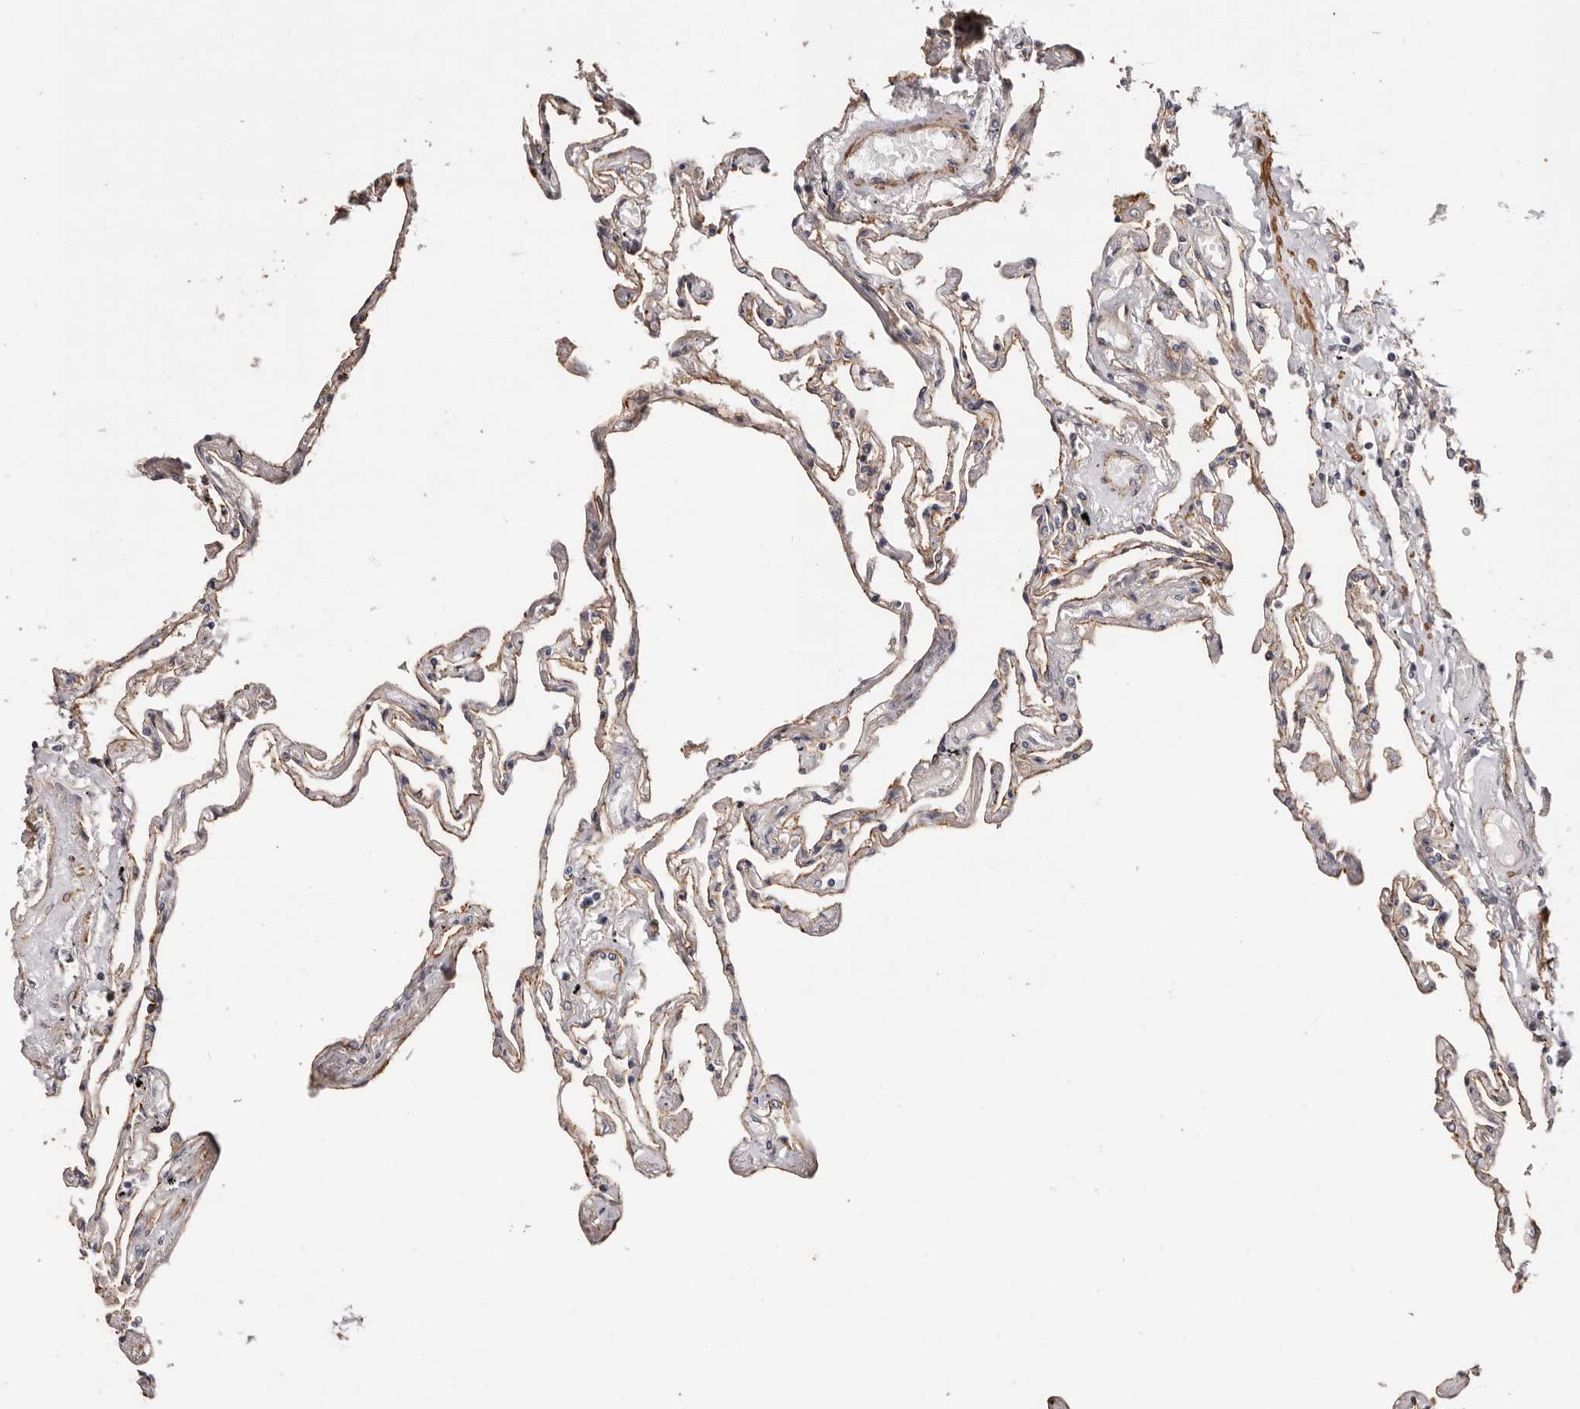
{"staining": {"intensity": "moderate", "quantity": ">75%", "location": "cytoplasmic/membranous"}, "tissue": "lung", "cell_type": "Alveolar cells", "image_type": "normal", "snomed": [{"axis": "morphology", "description": "Normal tissue, NOS"}, {"axis": "topography", "description": "Lung"}], "caption": "High-power microscopy captured an immunohistochemistry histopathology image of unremarkable lung, revealing moderate cytoplasmic/membranous expression in about >75% of alveolar cells. The staining was performed using DAB (3,3'-diaminobenzidine) to visualize the protein expression in brown, while the nuclei were stained in blue with hematoxylin (Magnification: 20x).", "gene": "TRIP13", "patient": {"sex": "female", "age": 67}}